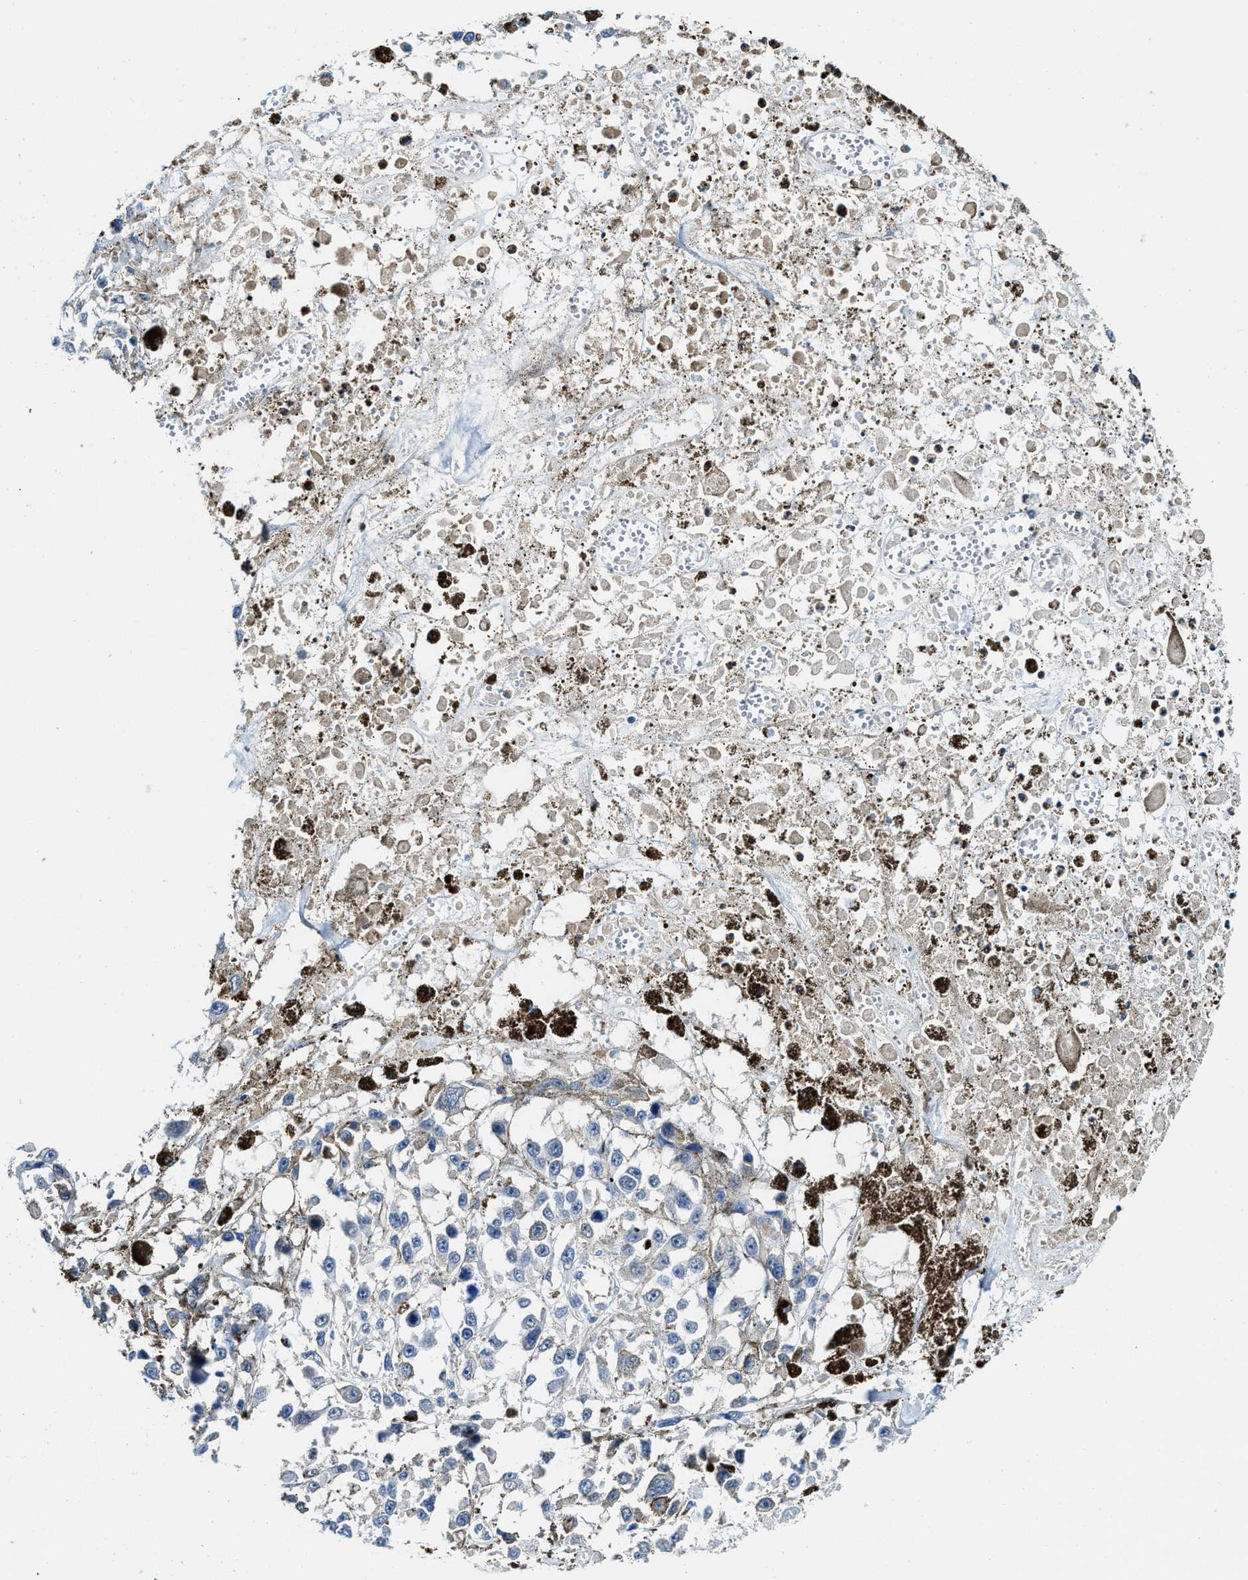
{"staining": {"intensity": "negative", "quantity": "none", "location": "none"}, "tissue": "melanoma", "cell_type": "Tumor cells", "image_type": "cancer", "snomed": [{"axis": "morphology", "description": "Malignant melanoma, Metastatic site"}, {"axis": "topography", "description": "Lymph node"}], "caption": "A photomicrograph of human melanoma is negative for staining in tumor cells.", "gene": "LTA4H", "patient": {"sex": "male", "age": 59}}